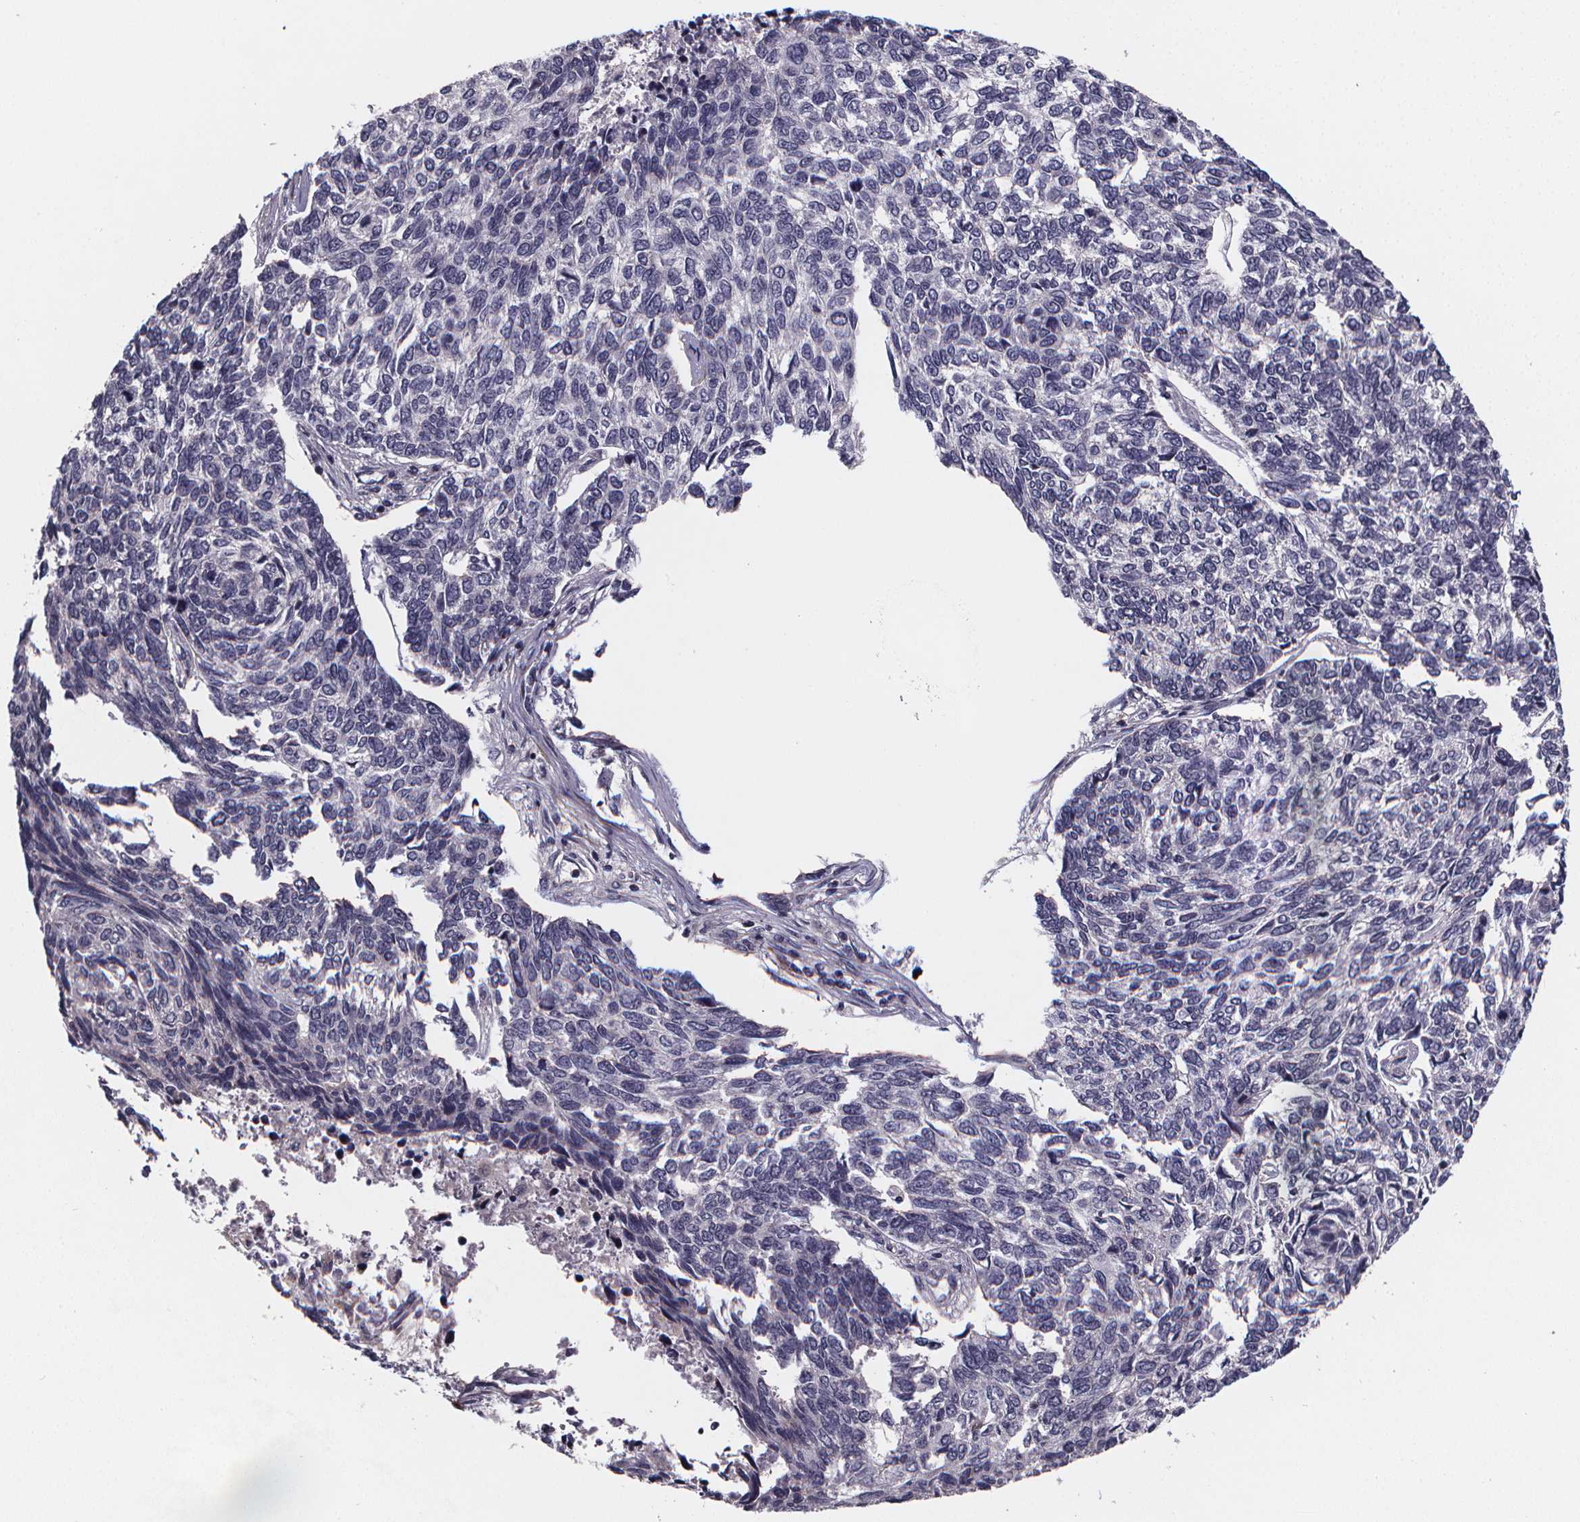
{"staining": {"intensity": "negative", "quantity": "none", "location": "none"}, "tissue": "skin cancer", "cell_type": "Tumor cells", "image_type": "cancer", "snomed": [{"axis": "morphology", "description": "Basal cell carcinoma"}, {"axis": "topography", "description": "Skin"}], "caption": "Skin cancer was stained to show a protein in brown. There is no significant expression in tumor cells. (DAB (3,3'-diaminobenzidine) IHC, high magnification).", "gene": "FBXW2", "patient": {"sex": "female", "age": 65}}